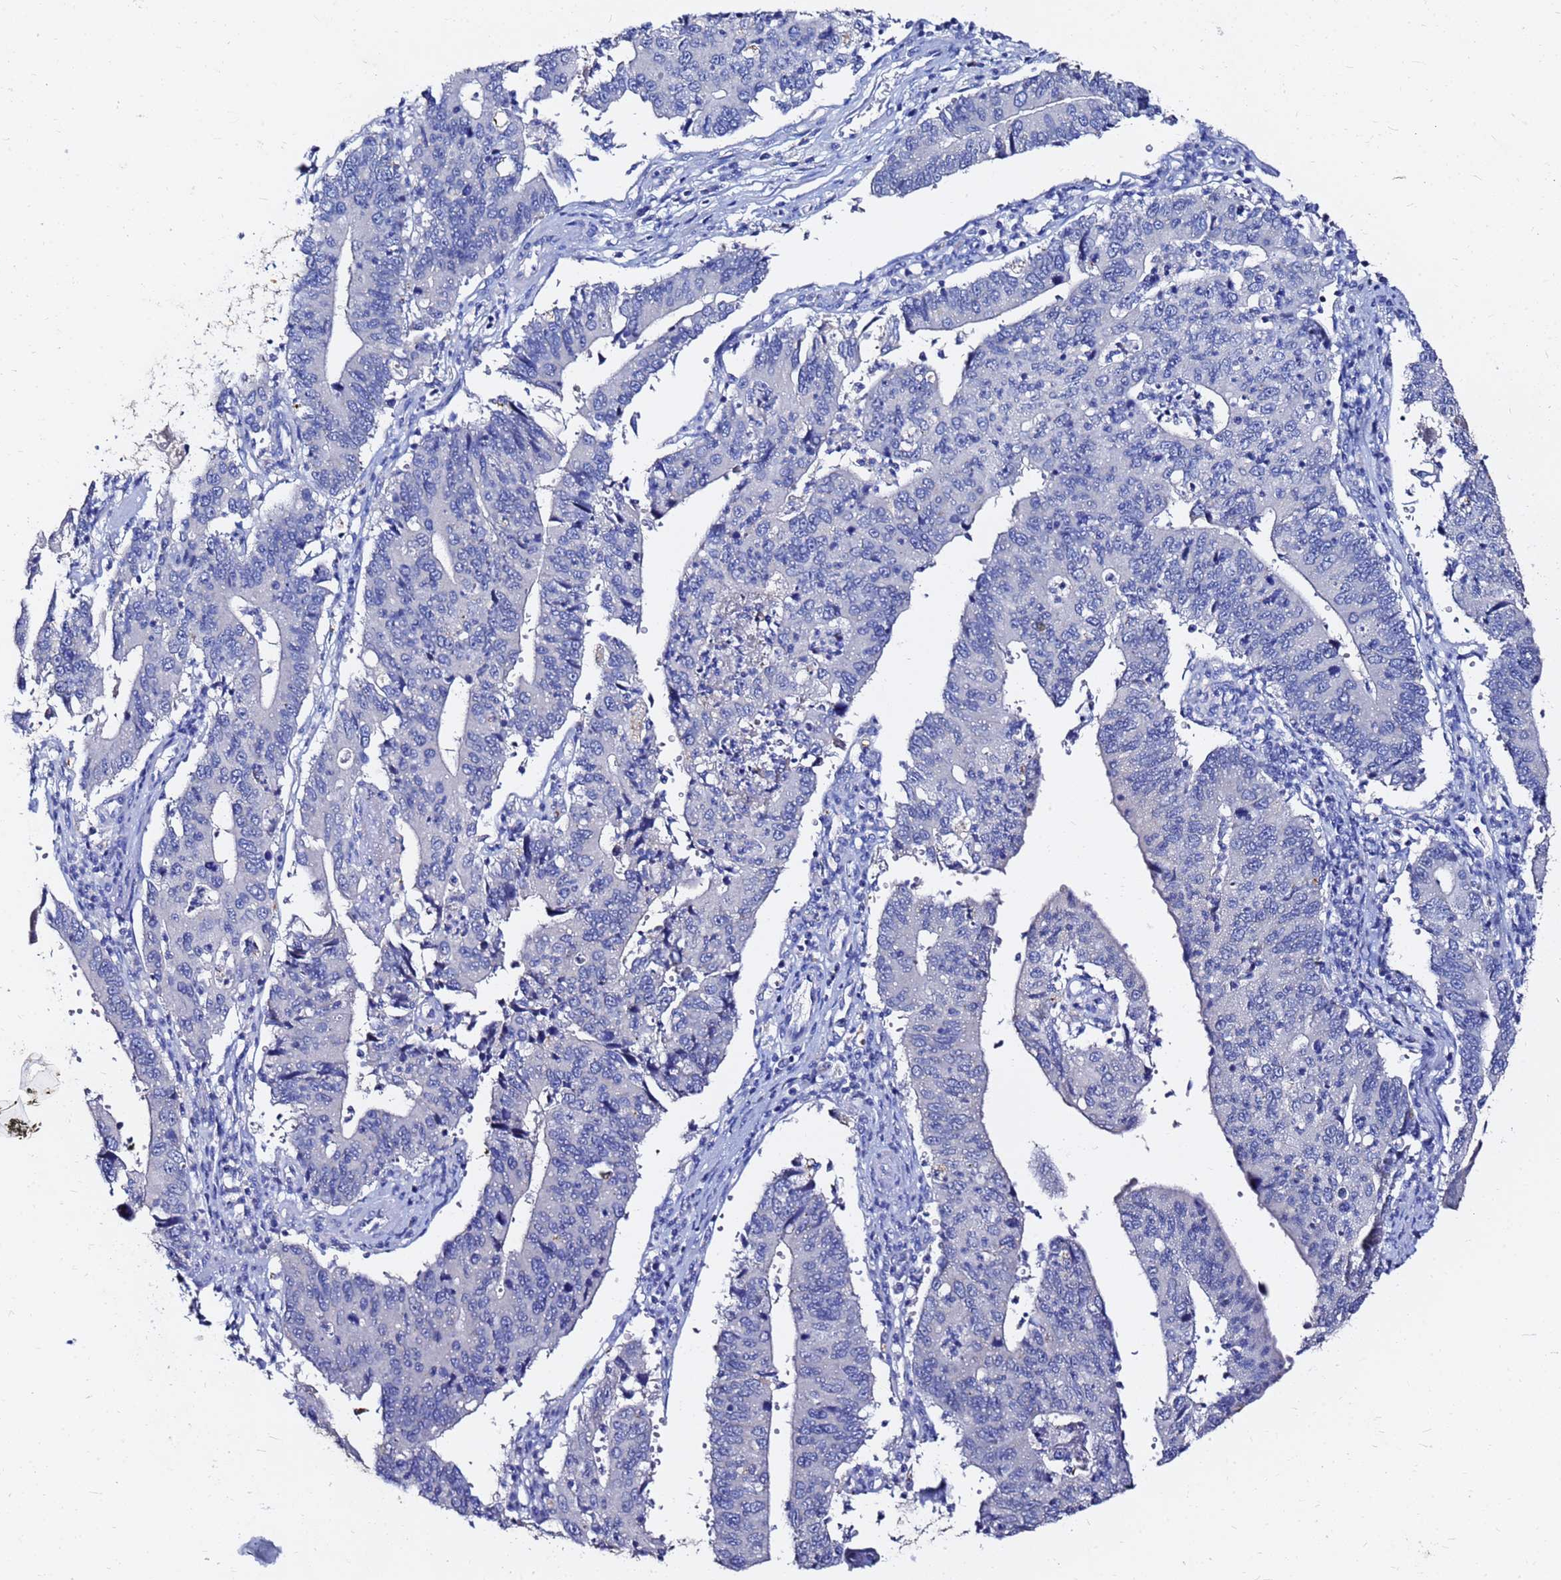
{"staining": {"intensity": "negative", "quantity": "none", "location": "none"}, "tissue": "stomach cancer", "cell_type": "Tumor cells", "image_type": "cancer", "snomed": [{"axis": "morphology", "description": "Adenocarcinoma, NOS"}, {"axis": "topography", "description": "Stomach"}], "caption": "Immunohistochemistry (IHC) image of neoplastic tissue: human stomach cancer stained with DAB shows no significant protein staining in tumor cells.", "gene": "FAM183A", "patient": {"sex": "male", "age": 59}}